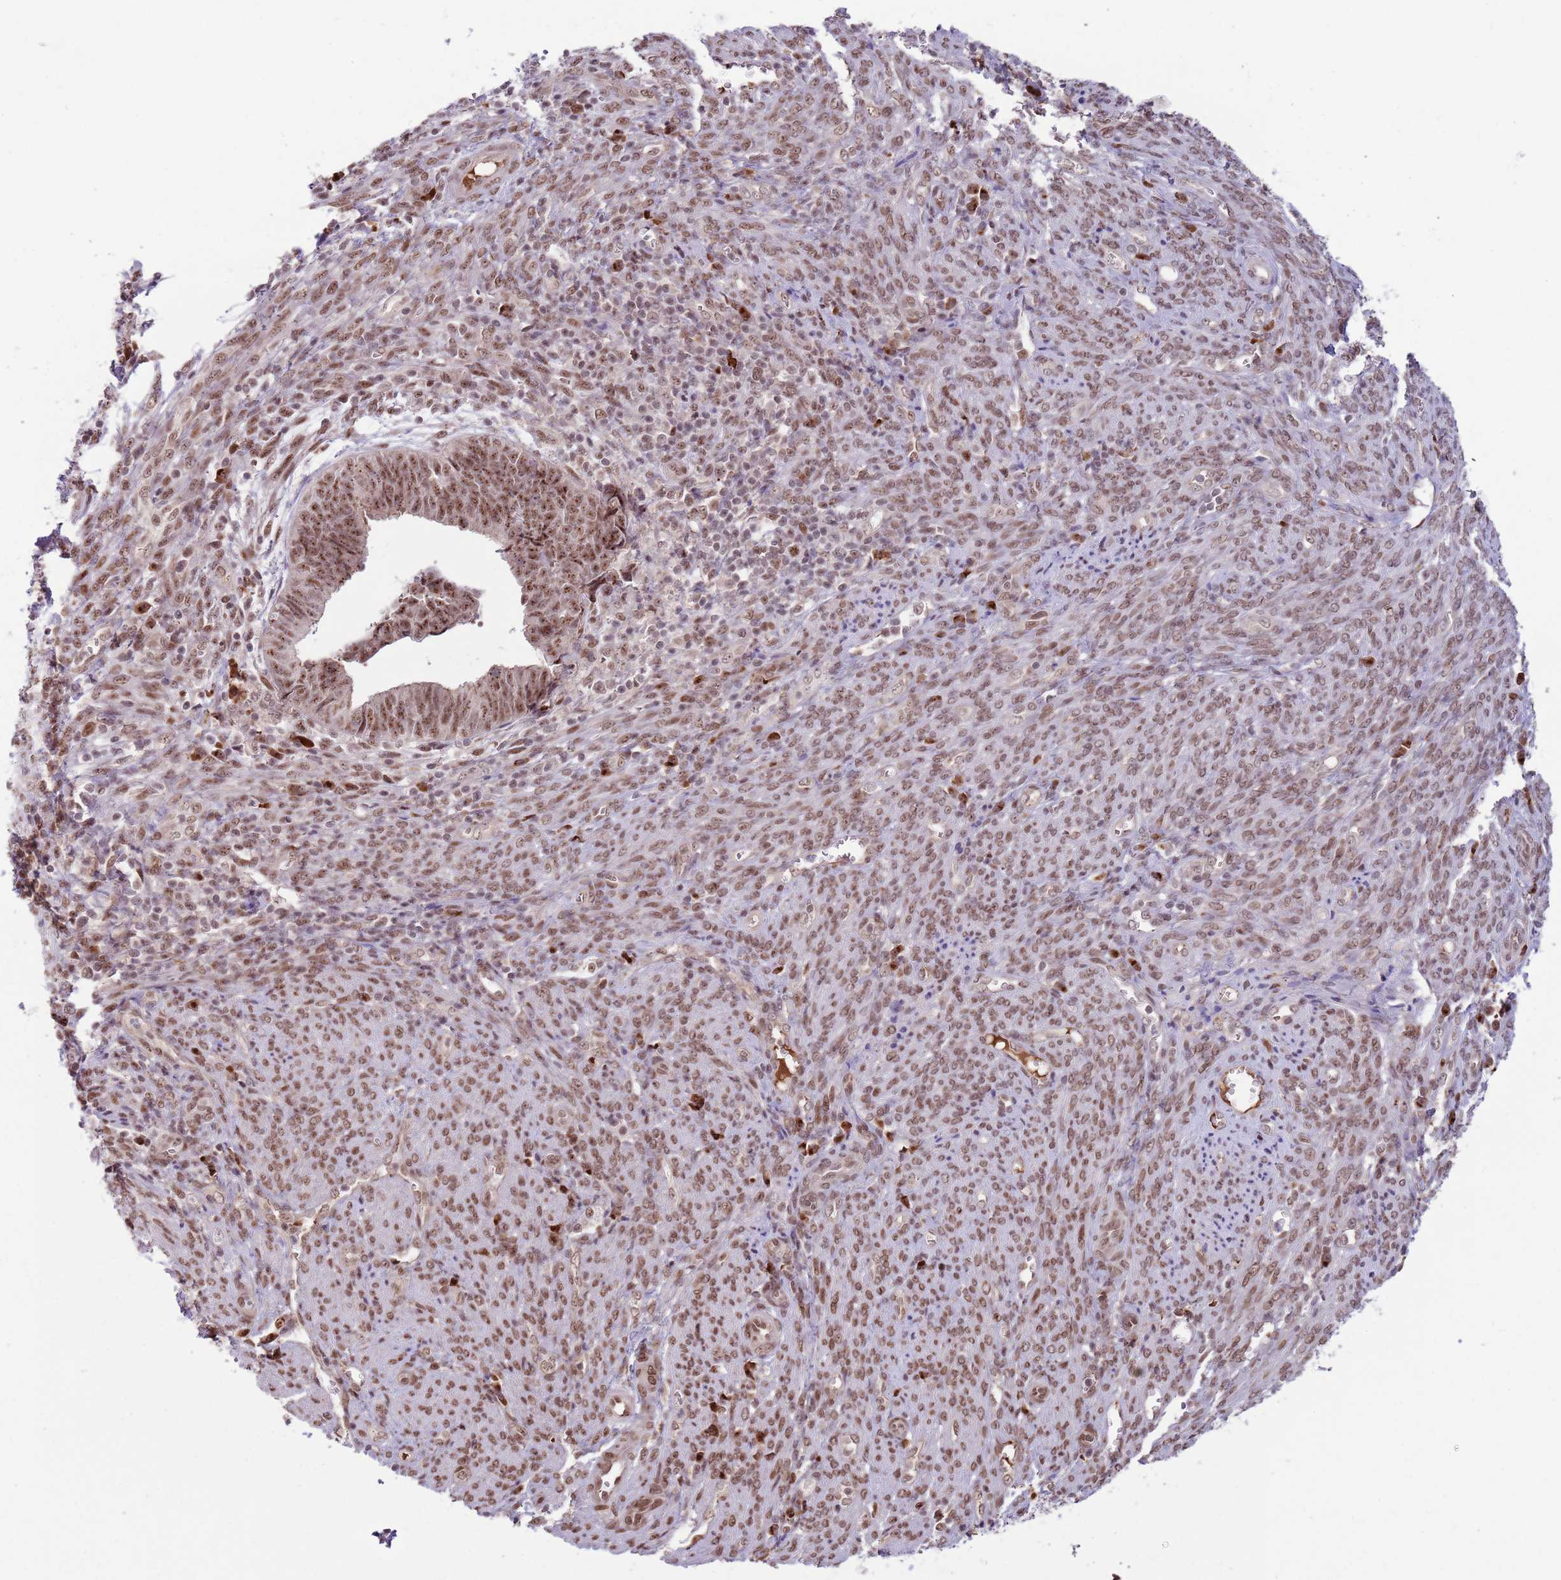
{"staining": {"intensity": "moderate", "quantity": ">75%", "location": "nuclear"}, "tissue": "endometrial cancer", "cell_type": "Tumor cells", "image_type": "cancer", "snomed": [{"axis": "morphology", "description": "Adenocarcinoma, NOS"}, {"axis": "topography", "description": "Endometrium"}], "caption": "The micrograph shows a brown stain indicating the presence of a protein in the nuclear of tumor cells in endometrial cancer.", "gene": "SIPA1L3", "patient": {"sex": "female", "age": 75}}